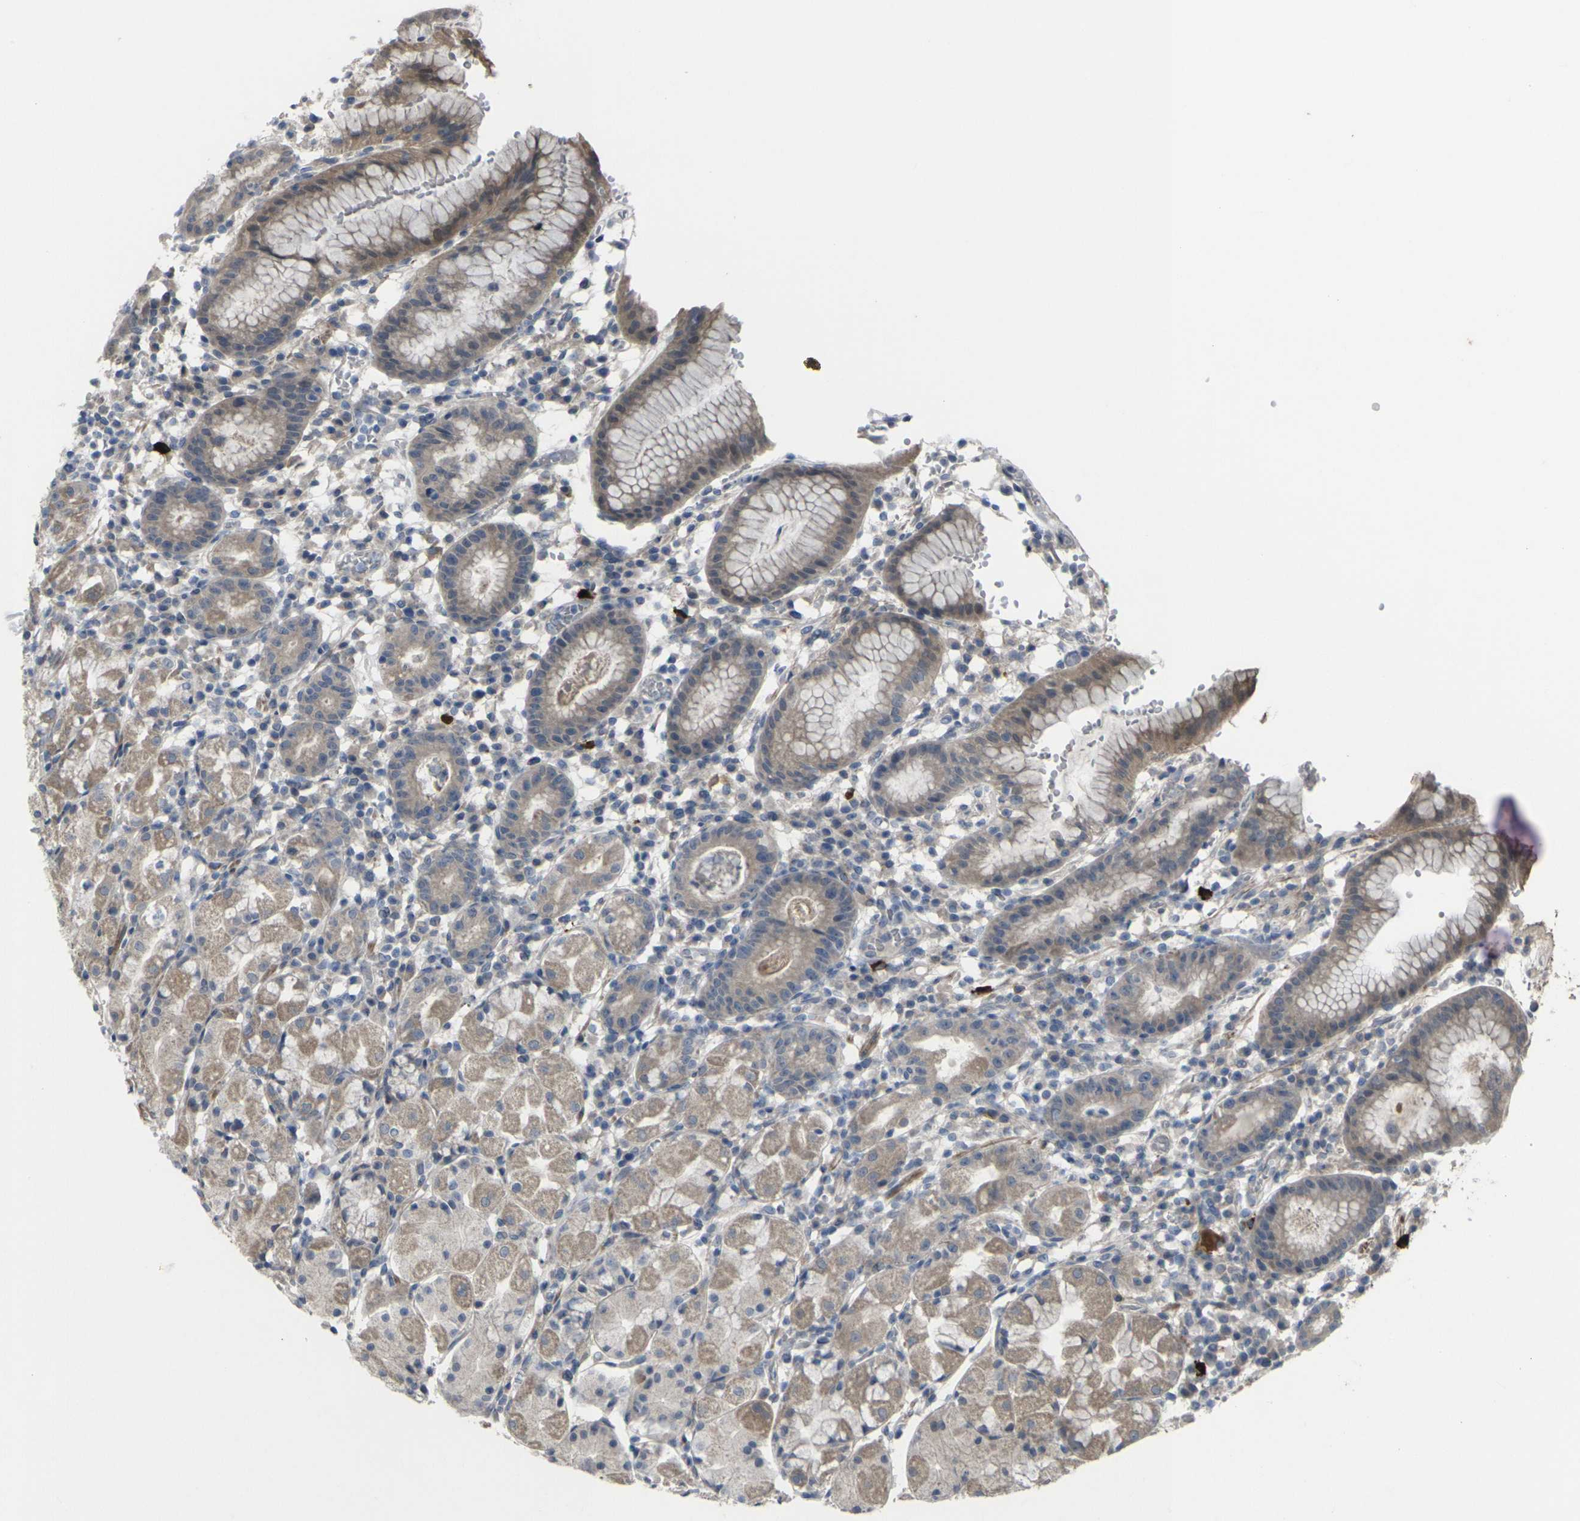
{"staining": {"intensity": "moderate", "quantity": ">75%", "location": "cytoplasmic/membranous"}, "tissue": "stomach", "cell_type": "Glandular cells", "image_type": "normal", "snomed": [{"axis": "morphology", "description": "Normal tissue, NOS"}, {"axis": "topography", "description": "Stomach"}, {"axis": "topography", "description": "Stomach, lower"}], "caption": "Immunohistochemical staining of benign stomach displays moderate cytoplasmic/membranous protein positivity in about >75% of glandular cells.", "gene": "CCR10", "patient": {"sex": "female", "age": 75}}